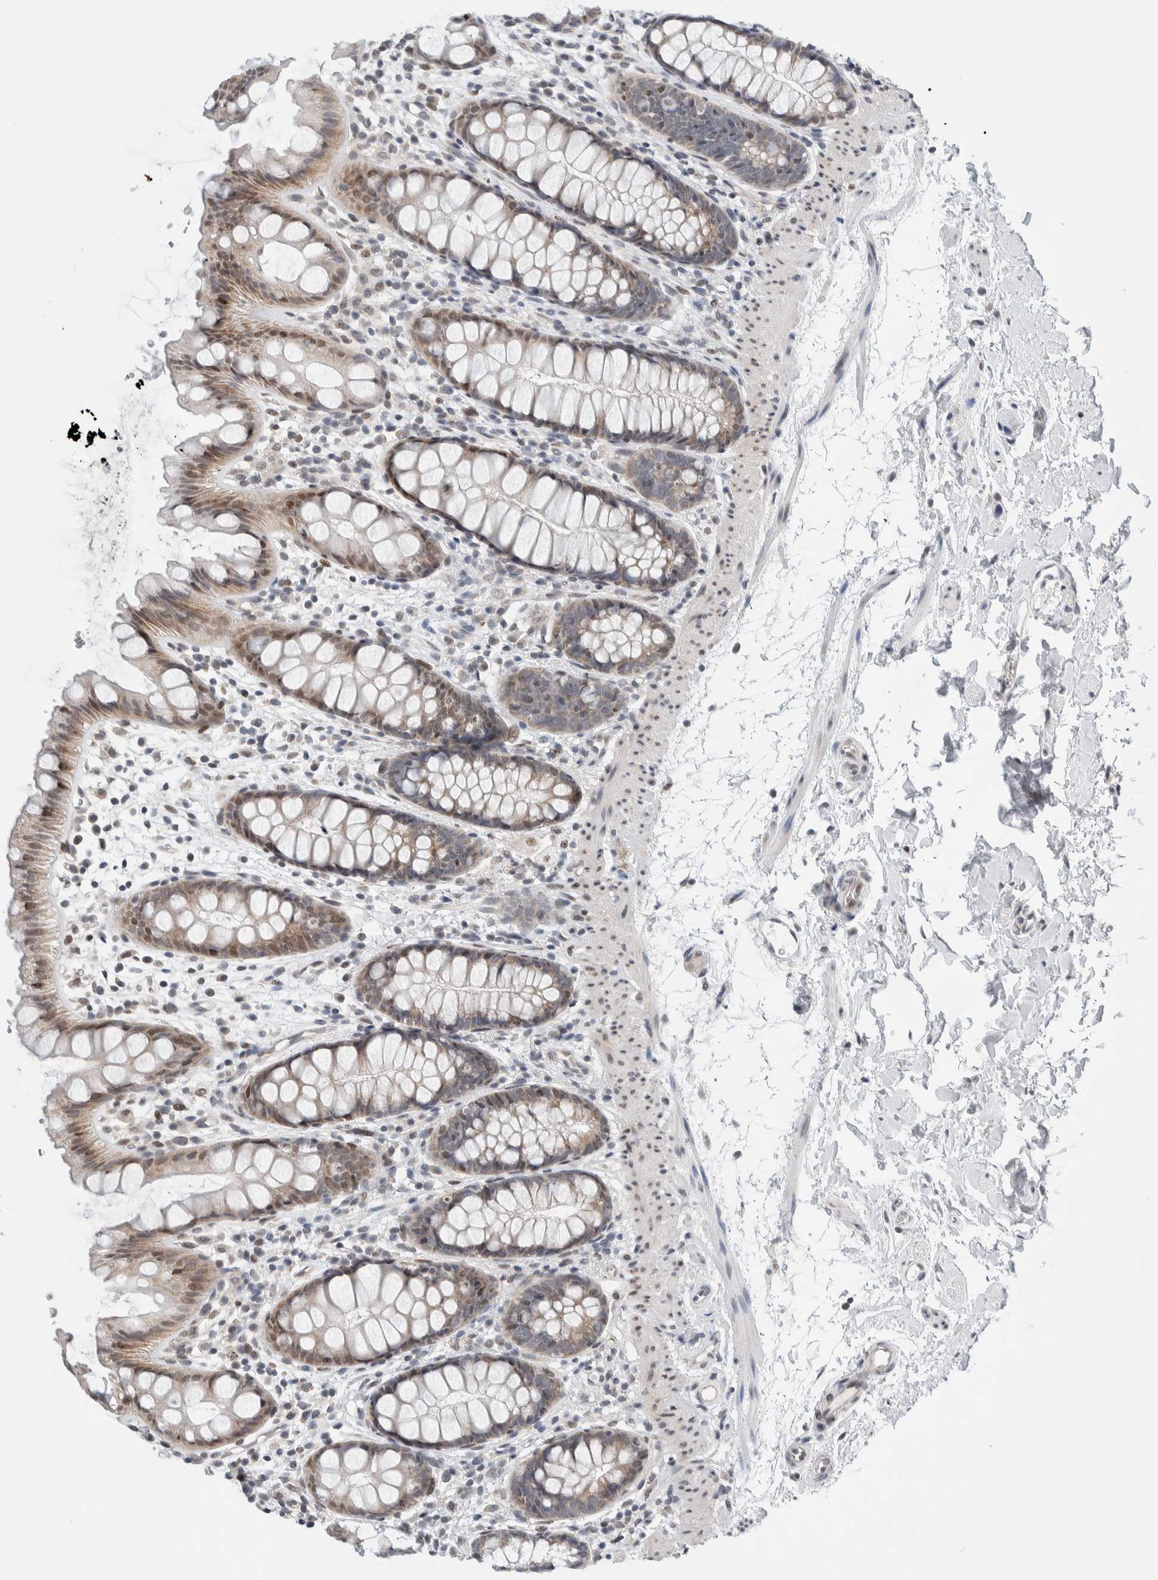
{"staining": {"intensity": "weak", "quantity": "<25%", "location": "cytoplasmic/membranous,nuclear"}, "tissue": "rectum", "cell_type": "Glandular cells", "image_type": "normal", "snomed": [{"axis": "morphology", "description": "Normal tissue, NOS"}, {"axis": "topography", "description": "Rectum"}], "caption": "IHC of normal rectum demonstrates no positivity in glandular cells.", "gene": "NEUROD1", "patient": {"sex": "female", "age": 65}}